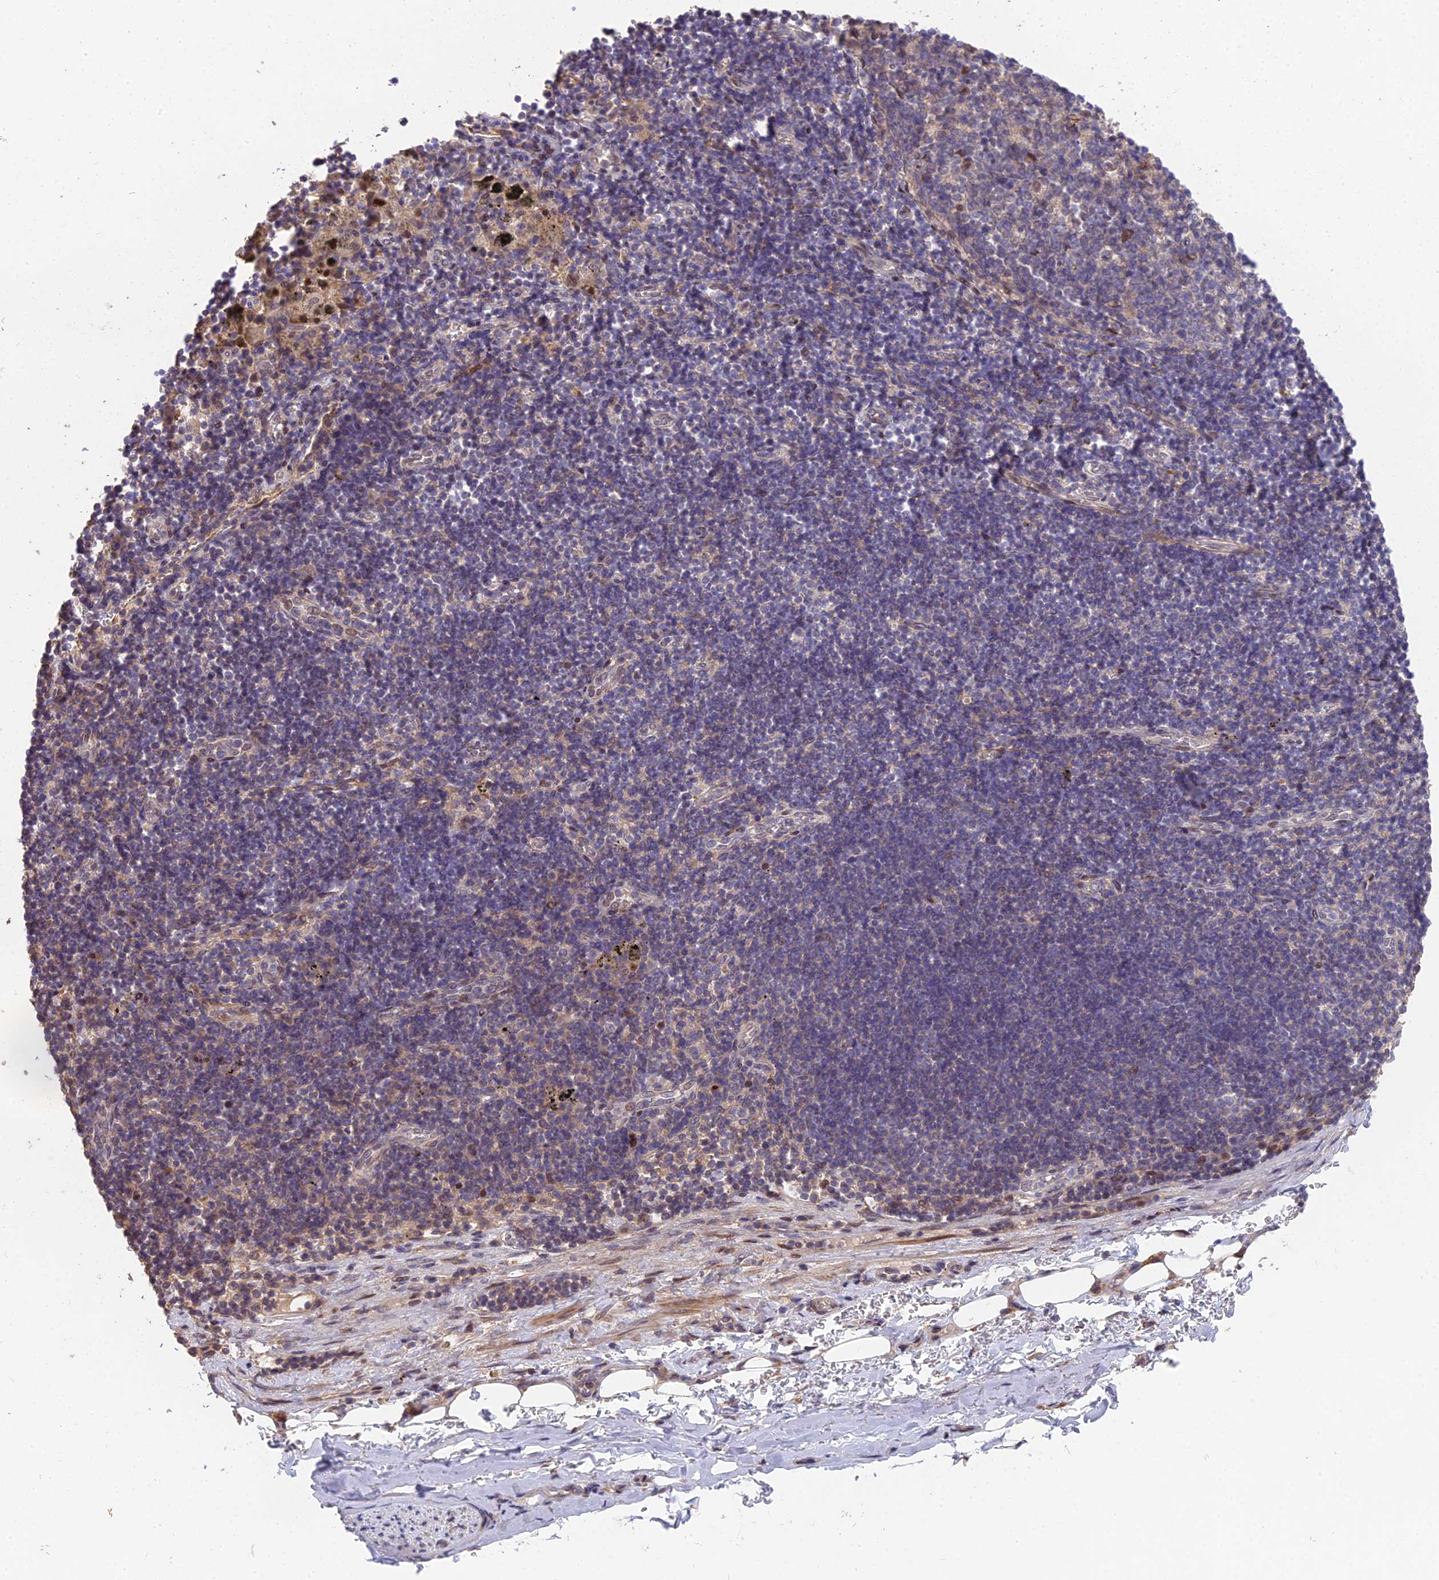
{"staining": {"intensity": "negative", "quantity": "none", "location": "none"}, "tissue": "adipose tissue", "cell_type": "Adipocytes", "image_type": "normal", "snomed": [{"axis": "morphology", "description": "Normal tissue, NOS"}, {"axis": "topography", "description": "Lymph node"}, {"axis": "topography", "description": "Cartilage tissue"}, {"axis": "topography", "description": "Bronchus"}], "caption": "A high-resolution micrograph shows immunohistochemistry staining of normal adipose tissue, which reveals no significant staining in adipocytes.", "gene": "PUS10", "patient": {"sex": "male", "age": 63}}